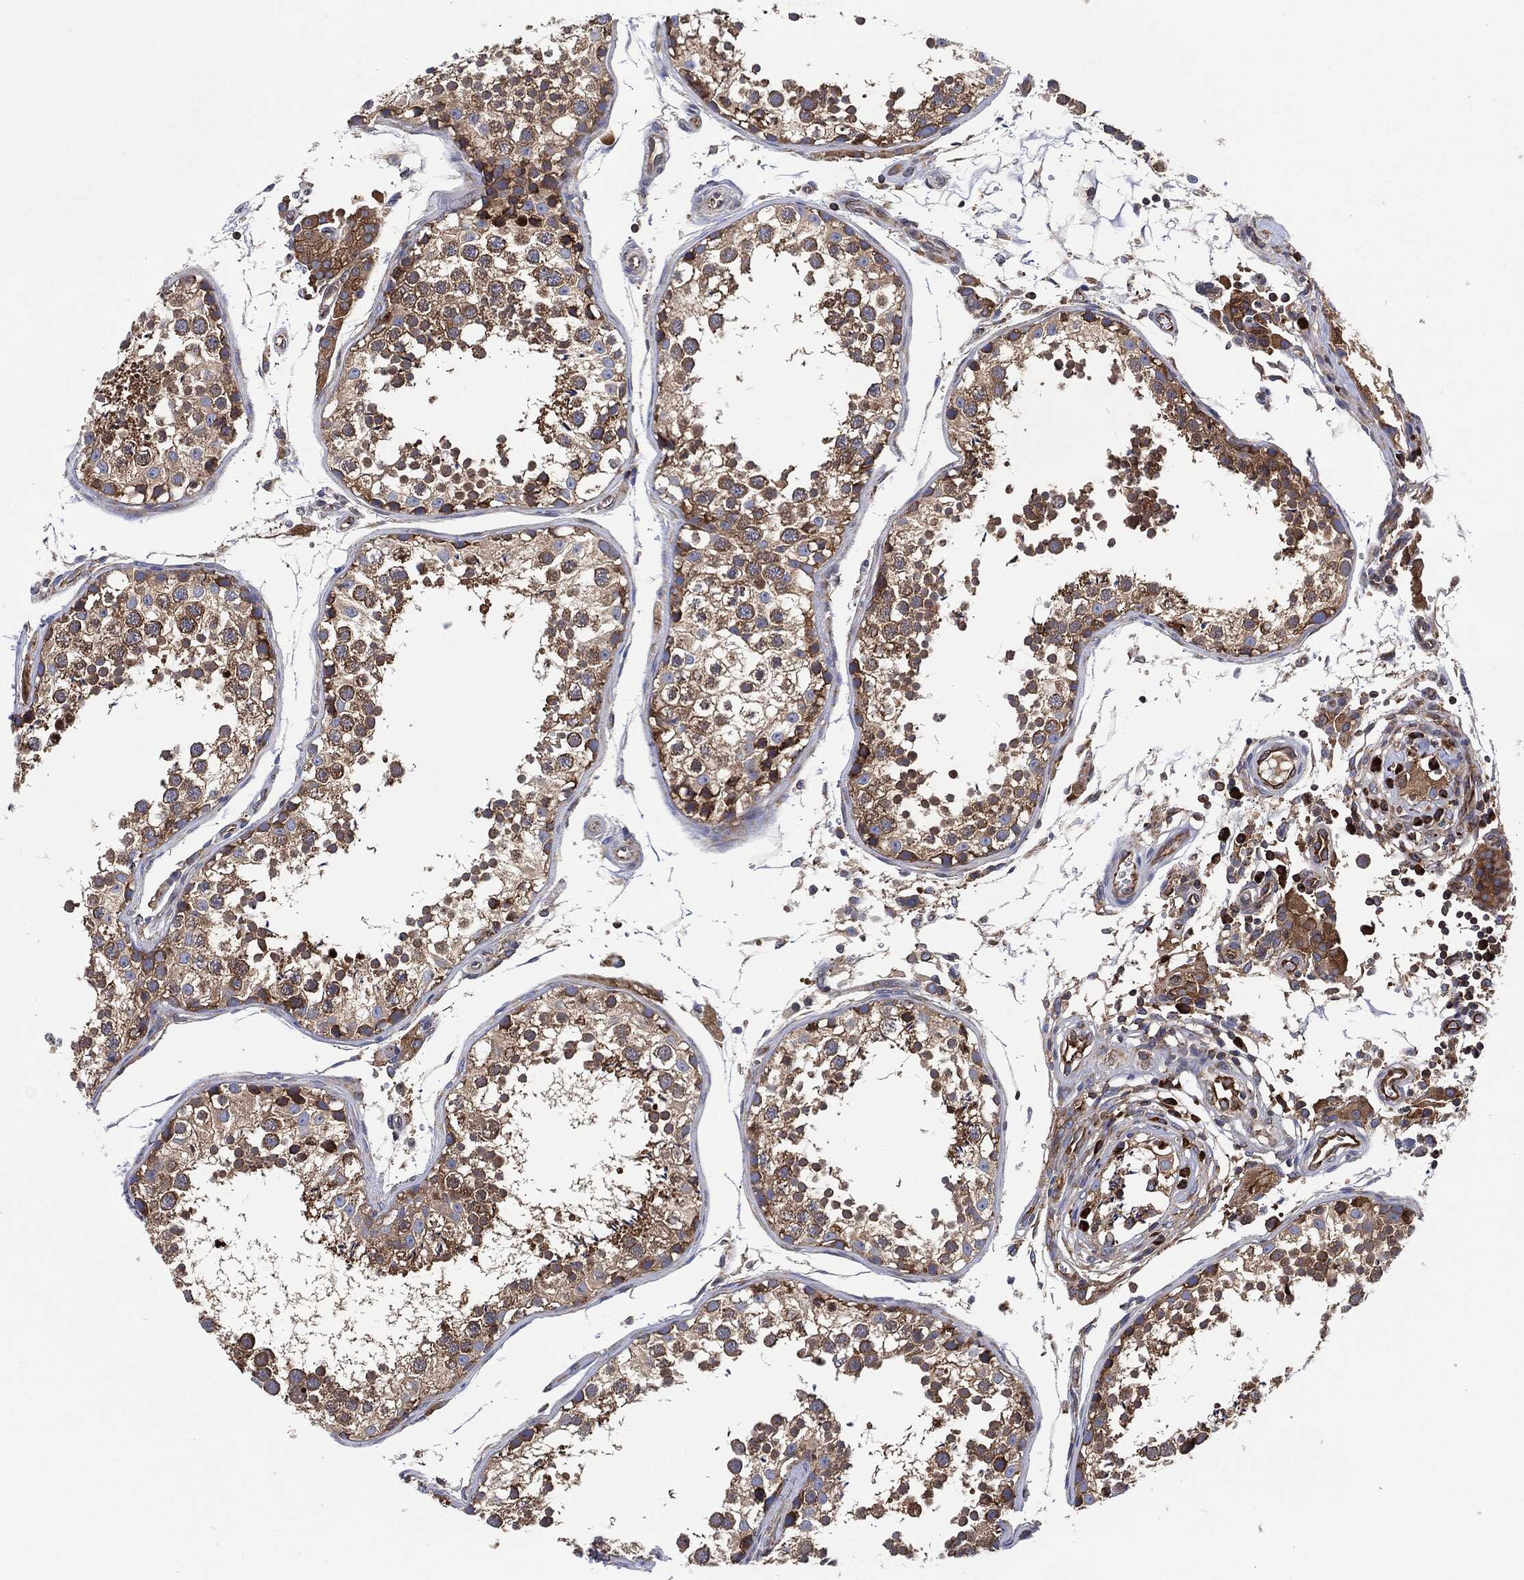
{"staining": {"intensity": "moderate", "quantity": "25%-75%", "location": "cytoplasmic/membranous"}, "tissue": "testis", "cell_type": "Cells in seminiferous ducts", "image_type": "normal", "snomed": [{"axis": "morphology", "description": "Normal tissue, NOS"}, {"axis": "topography", "description": "Testis"}], "caption": "The immunohistochemical stain highlights moderate cytoplasmic/membranous expression in cells in seminiferous ducts of unremarkable testis.", "gene": "EIF2S2", "patient": {"sex": "male", "age": 29}}